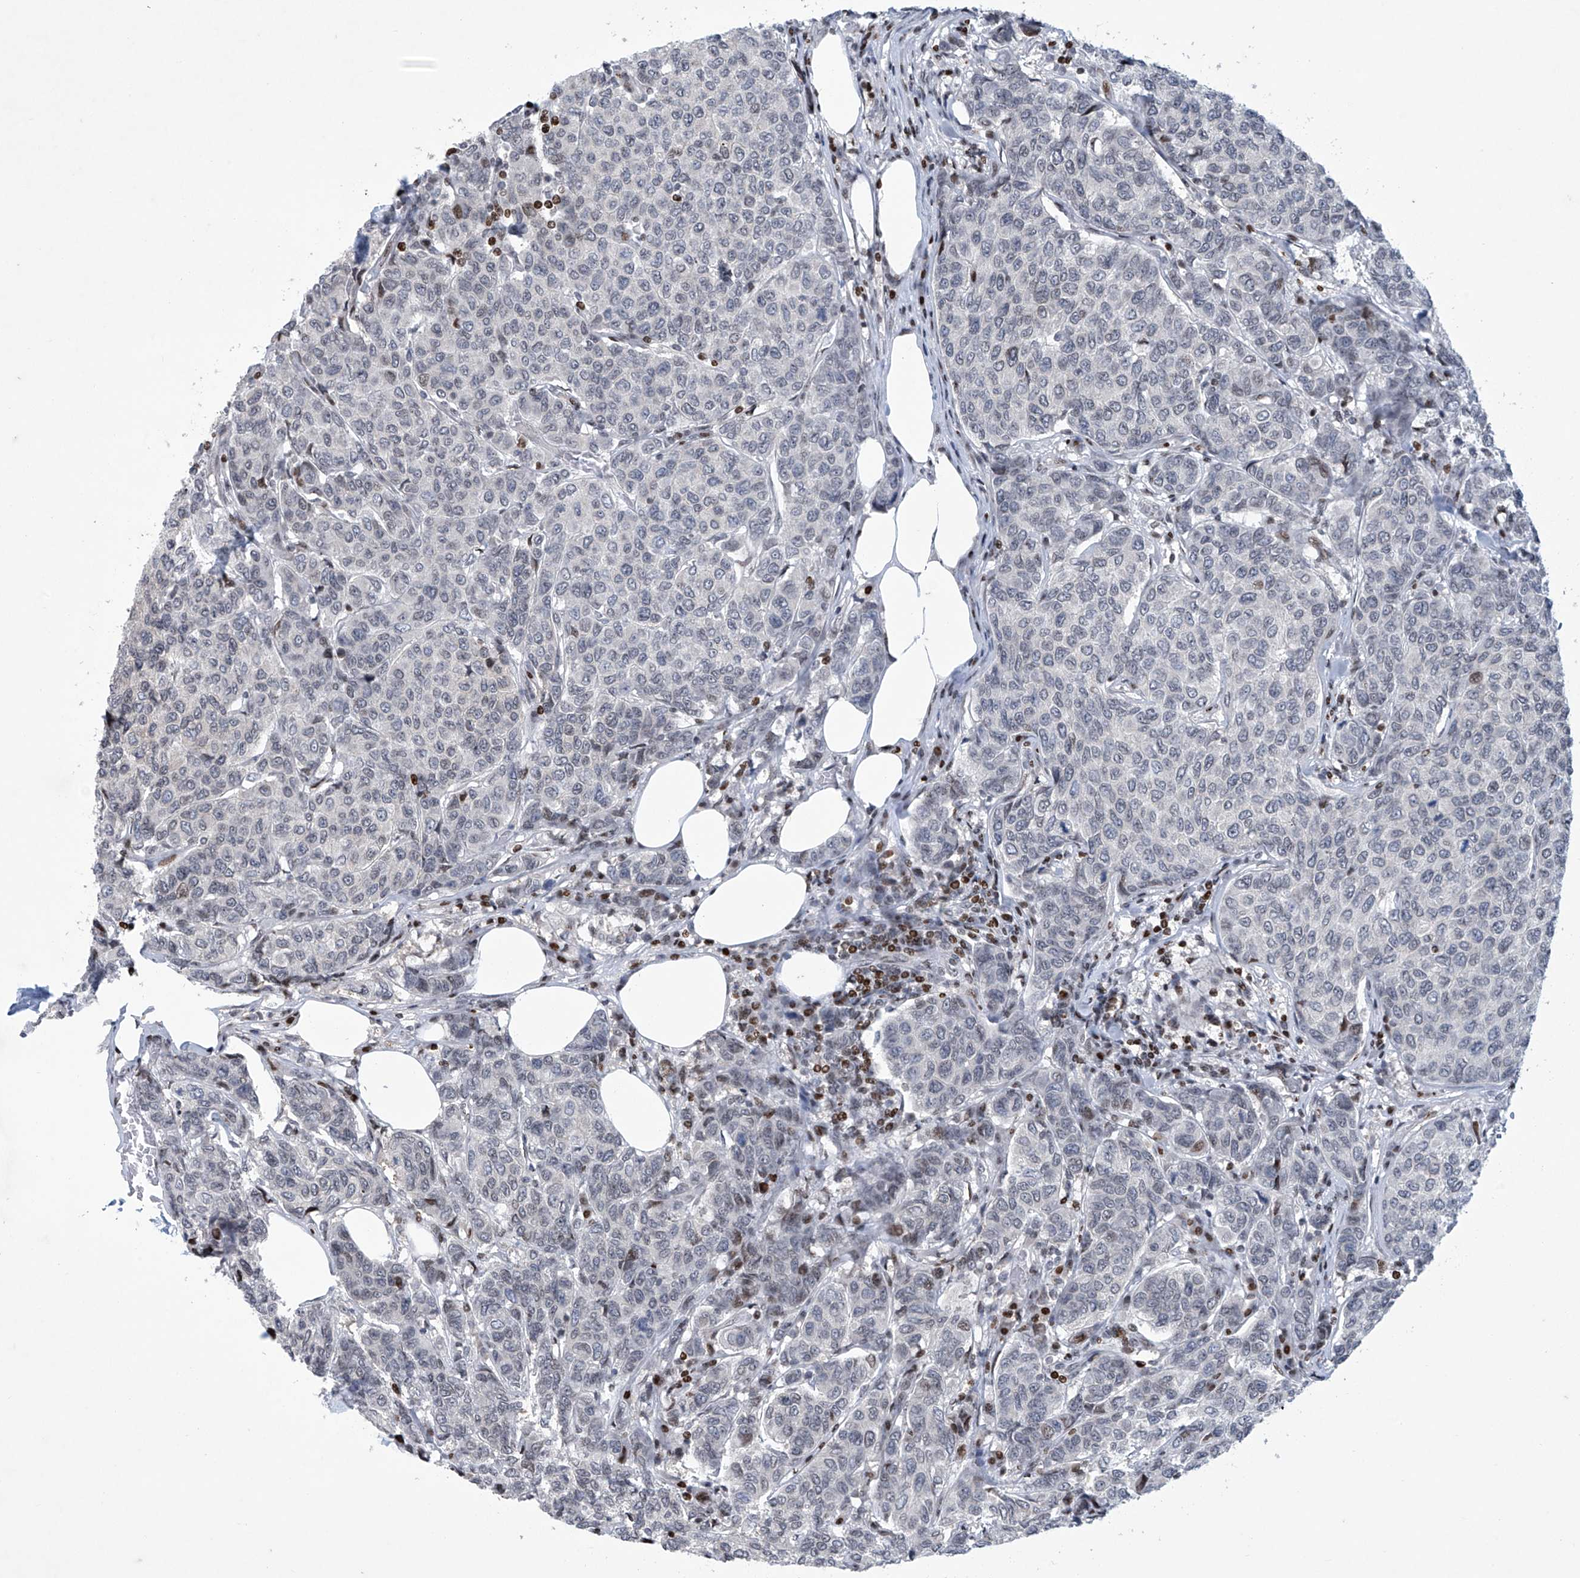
{"staining": {"intensity": "weak", "quantity": "<25%", "location": "nuclear"}, "tissue": "breast cancer", "cell_type": "Tumor cells", "image_type": "cancer", "snomed": [{"axis": "morphology", "description": "Duct carcinoma"}, {"axis": "topography", "description": "Breast"}], "caption": "Immunohistochemistry of breast cancer shows no expression in tumor cells. (DAB (3,3'-diaminobenzidine) IHC with hematoxylin counter stain).", "gene": "RFX7", "patient": {"sex": "female", "age": 55}}